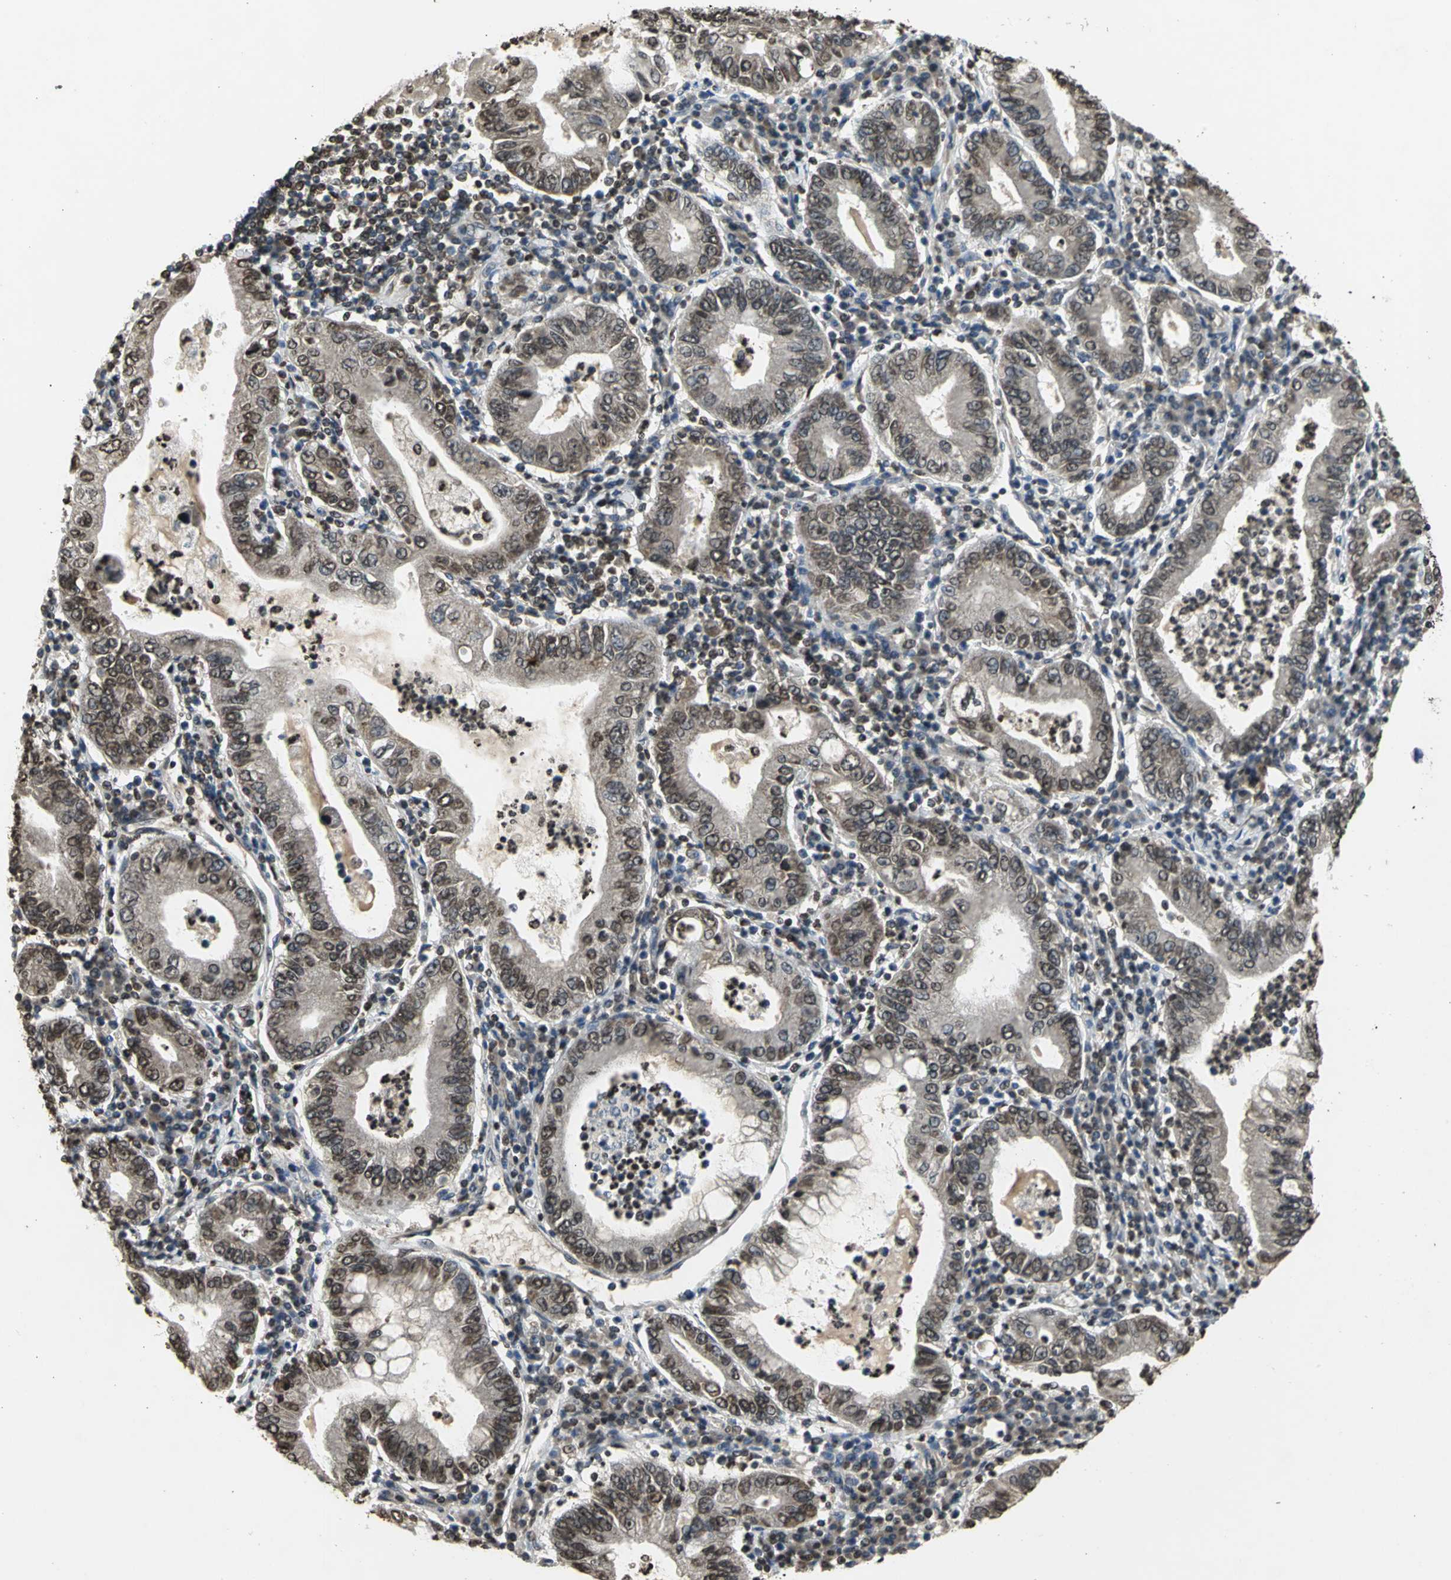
{"staining": {"intensity": "moderate", "quantity": ">75%", "location": "cytoplasmic/membranous,nuclear"}, "tissue": "stomach cancer", "cell_type": "Tumor cells", "image_type": "cancer", "snomed": [{"axis": "morphology", "description": "Normal tissue, NOS"}, {"axis": "morphology", "description": "Adenocarcinoma, NOS"}, {"axis": "topography", "description": "Esophagus"}, {"axis": "topography", "description": "Stomach, upper"}, {"axis": "topography", "description": "Peripheral nerve tissue"}], "caption": "A micrograph of human stomach cancer (adenocarcinoma) stained for a protein reveals moderate cytoplasmic/membranous and nuclear brown staining in tumor cells. (IHC, brightfield microscopy, high magnification).", "gene": "AHR", "patient": {"sex": "male", "age": 62}}